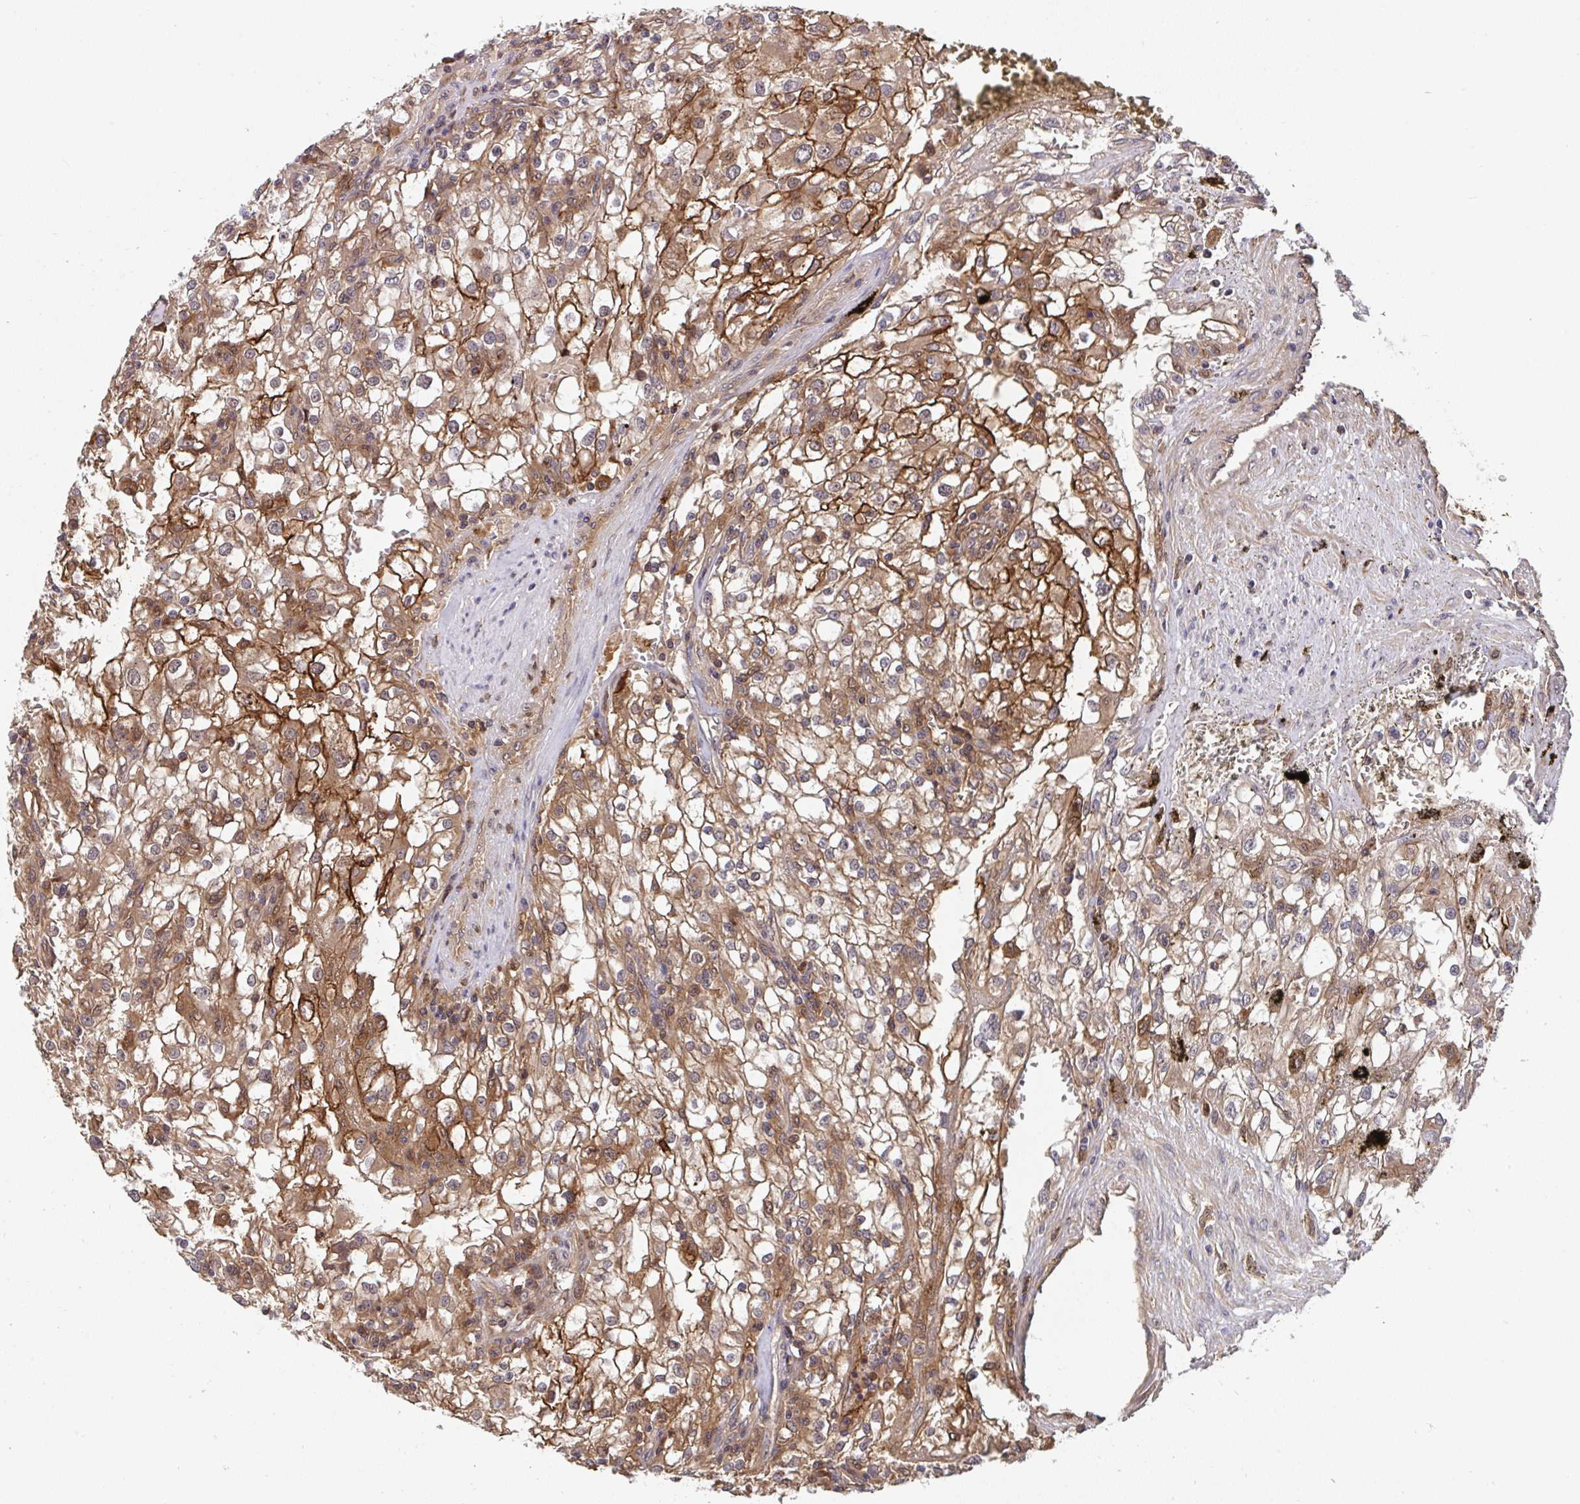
{"staining": {"intensity": "moderate", "quantity": ">75%", "location": "cytoplasmic/membranous"}, "tissue": "renal cancer", "cell_type": "Tumor cells", "image_type": "cancer", "snomed": [{"axis": "morphology", "description": "Adenocarcinoma, NOS"}, {"axis": "topography", "description": "Kidney"}], "caption": "This is a micrograph of immunohistochemistry staining of adenocarcinoma (renal), which shows moderate expression in the cytoplasmic/membranous of tumor cells.", "gene": "TIGAR", "patient": {"sex": "female", "age": 74}}